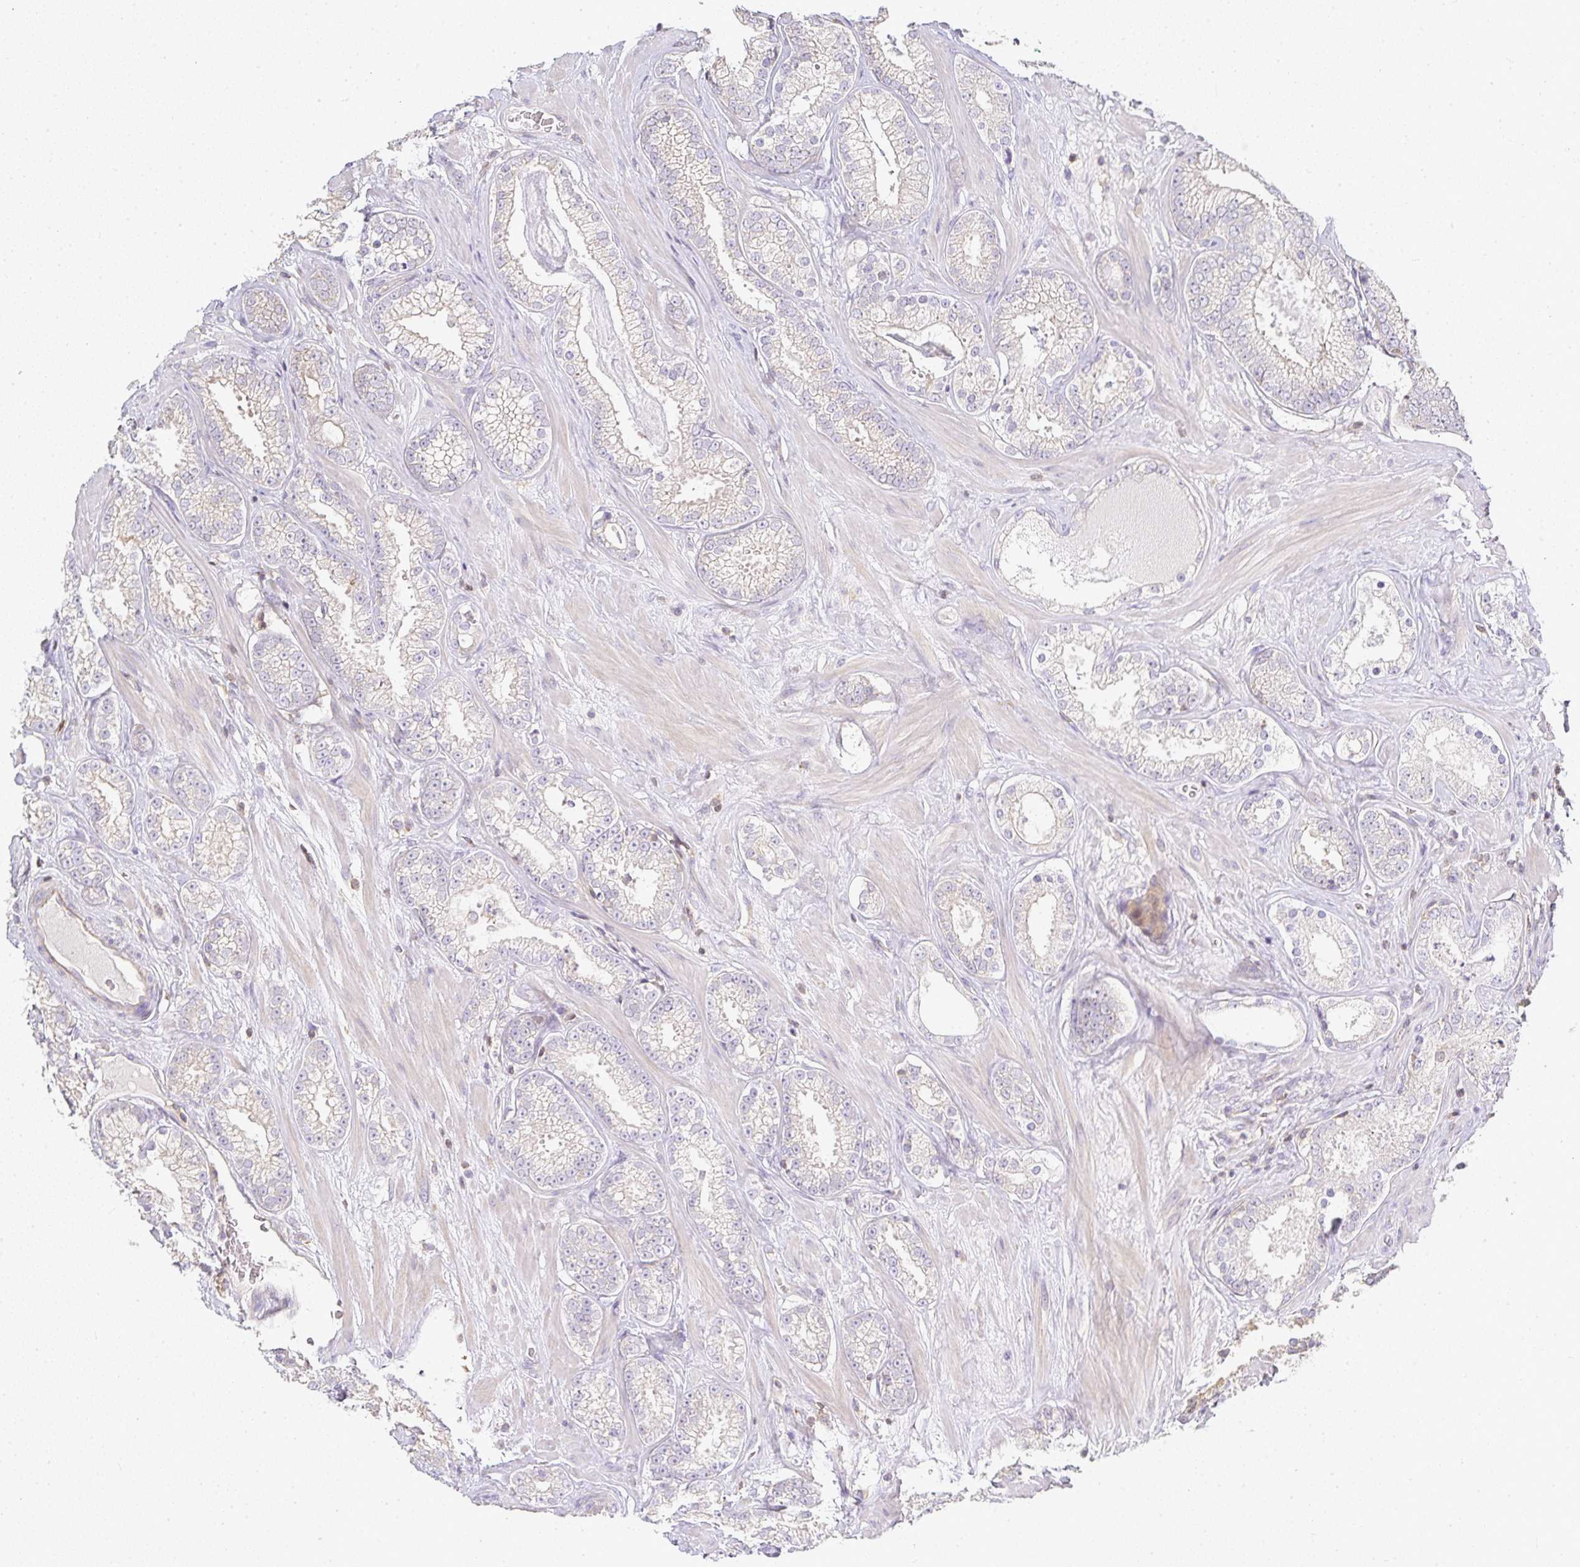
{"staining": {"intensity": "negative", "quantity": "none", "location": "none"}, "tissue": "prostate cancer", "cell_type": "Tumor cells", "image_type": "cancer", "snomed": [{"axis": "morphology", "description": "Adenocarcinoma, High grade"}, {"axis": "topography", "description": "Prostate"}], "caption": "IHC micrograph of human prostate adenocarcinoma (high-grade) stained for a protein (brown), which shows no expression in tumor cells.", "gene": "GATA3", "patient": {"sex": "male", "age": 66}}